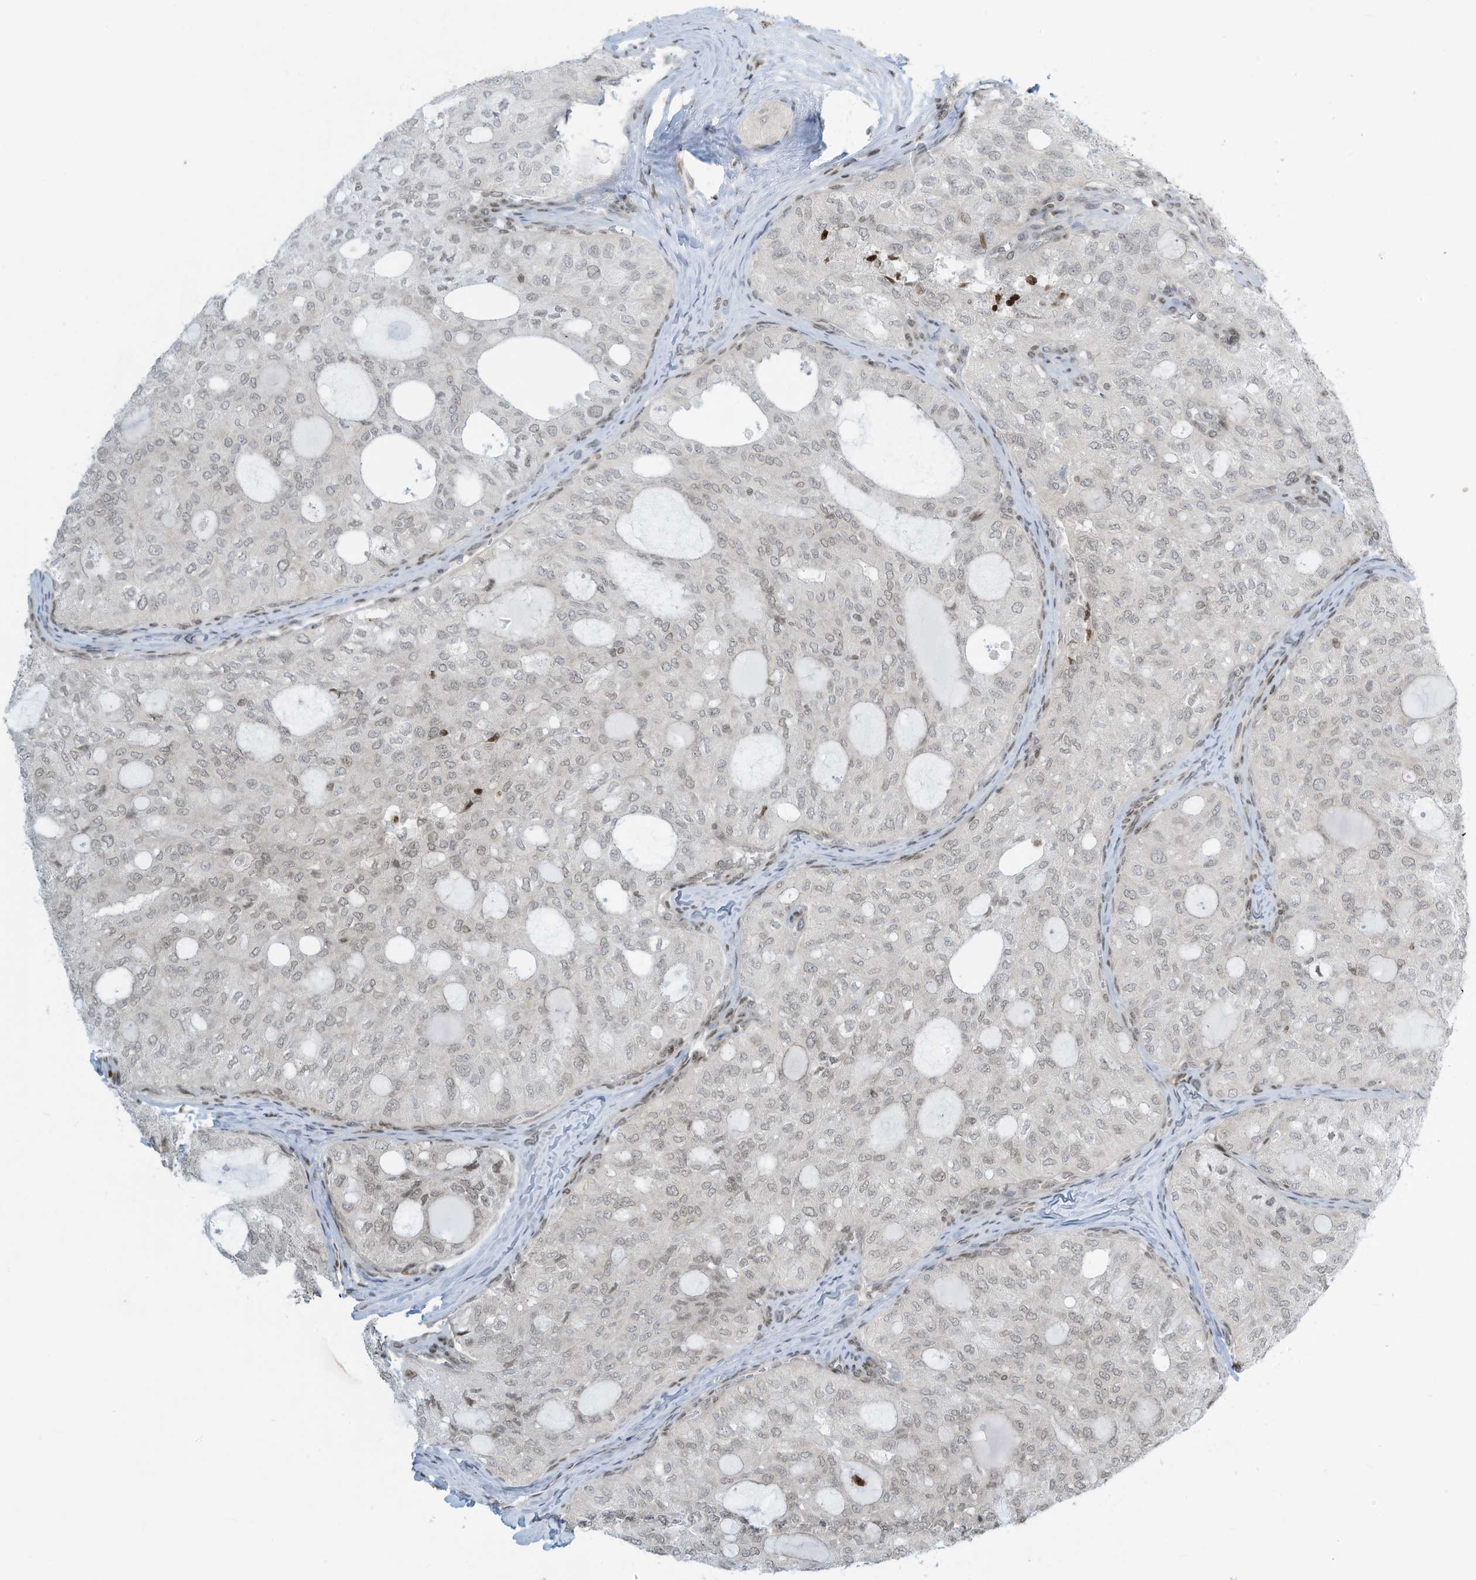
{"staining": {"intensity": "weak", "quantity": "<25%", "location": "nuclear"}, "tissue": "thyroid cancer", "cell_type": "Tumor cells", "image_type": "cancer", "snomed": [{"axis": "morphology", "description": "Follicular adenoma carcinoma, NOS"}, {"axis": "topography", "description": "Thyroid gland"}], "caption": "Immunohistochemistry photomicrograph of thyroid cancer (follicular adenoma carcinoma) stained for a protein (brown), which exhibits no expression in tumor cells.", "gene": "ADI1", "patient": {"sex": "male", "age": 75}}